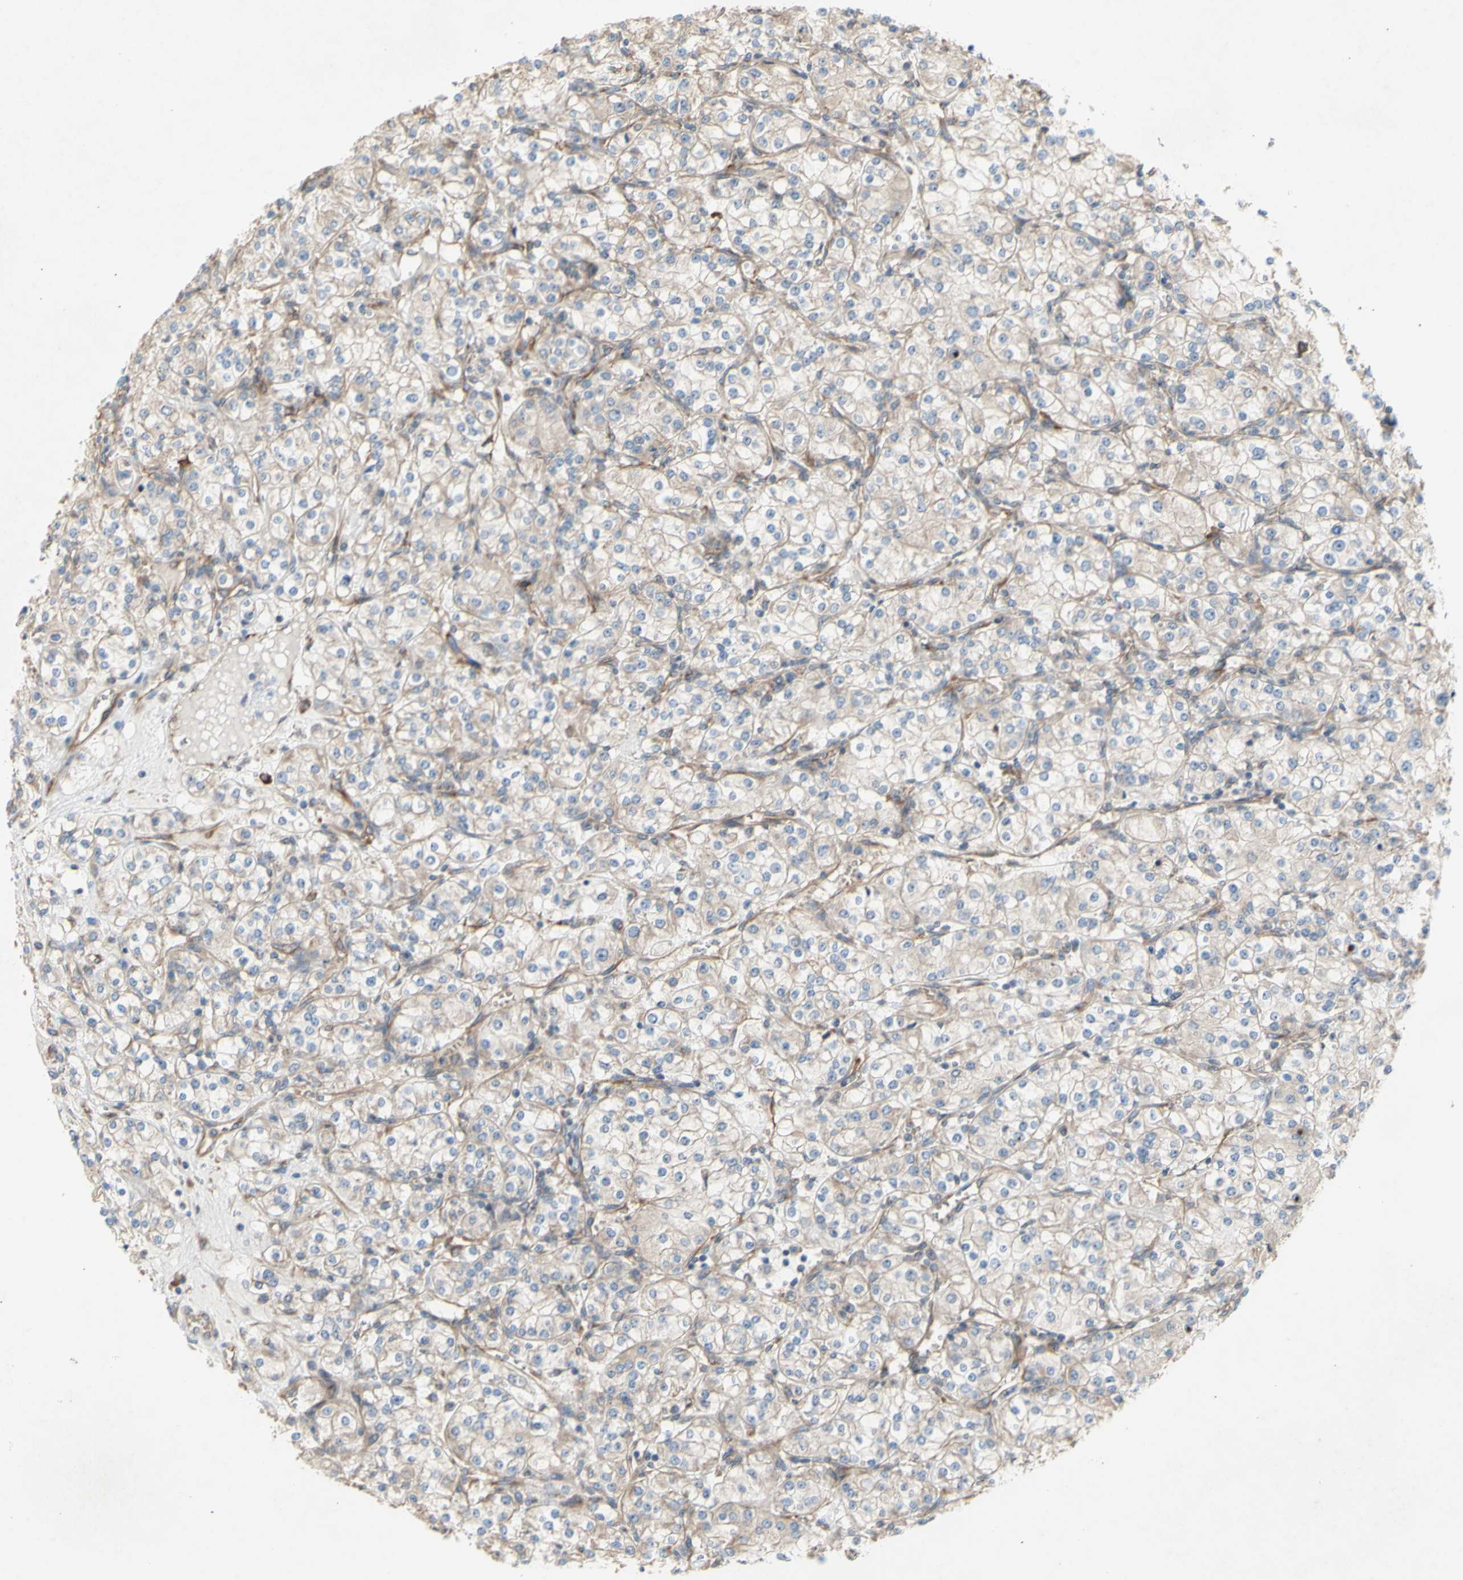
{"staining": {"intensity": "weak", "quantity": "25%-75%", "location": "cytoplasmic/membranous"}, "tissue": "renal cancer", "cell_type": "Tumor cells", "image_type": "cancer", "snomed": [{"axis": "morphology", "description": "Adenocarcinoma, NOS"}, {"axis": "topography", "description": "Kidney"}], "caption": "Brown immunohistochemical staining in adenocarcinoma (renal) displays weak cytoplasmic/membranous staining in about 25%-75% of tumor cells.", "gene": "KLC1", "patient": {"sex": "male", "age": 77}}